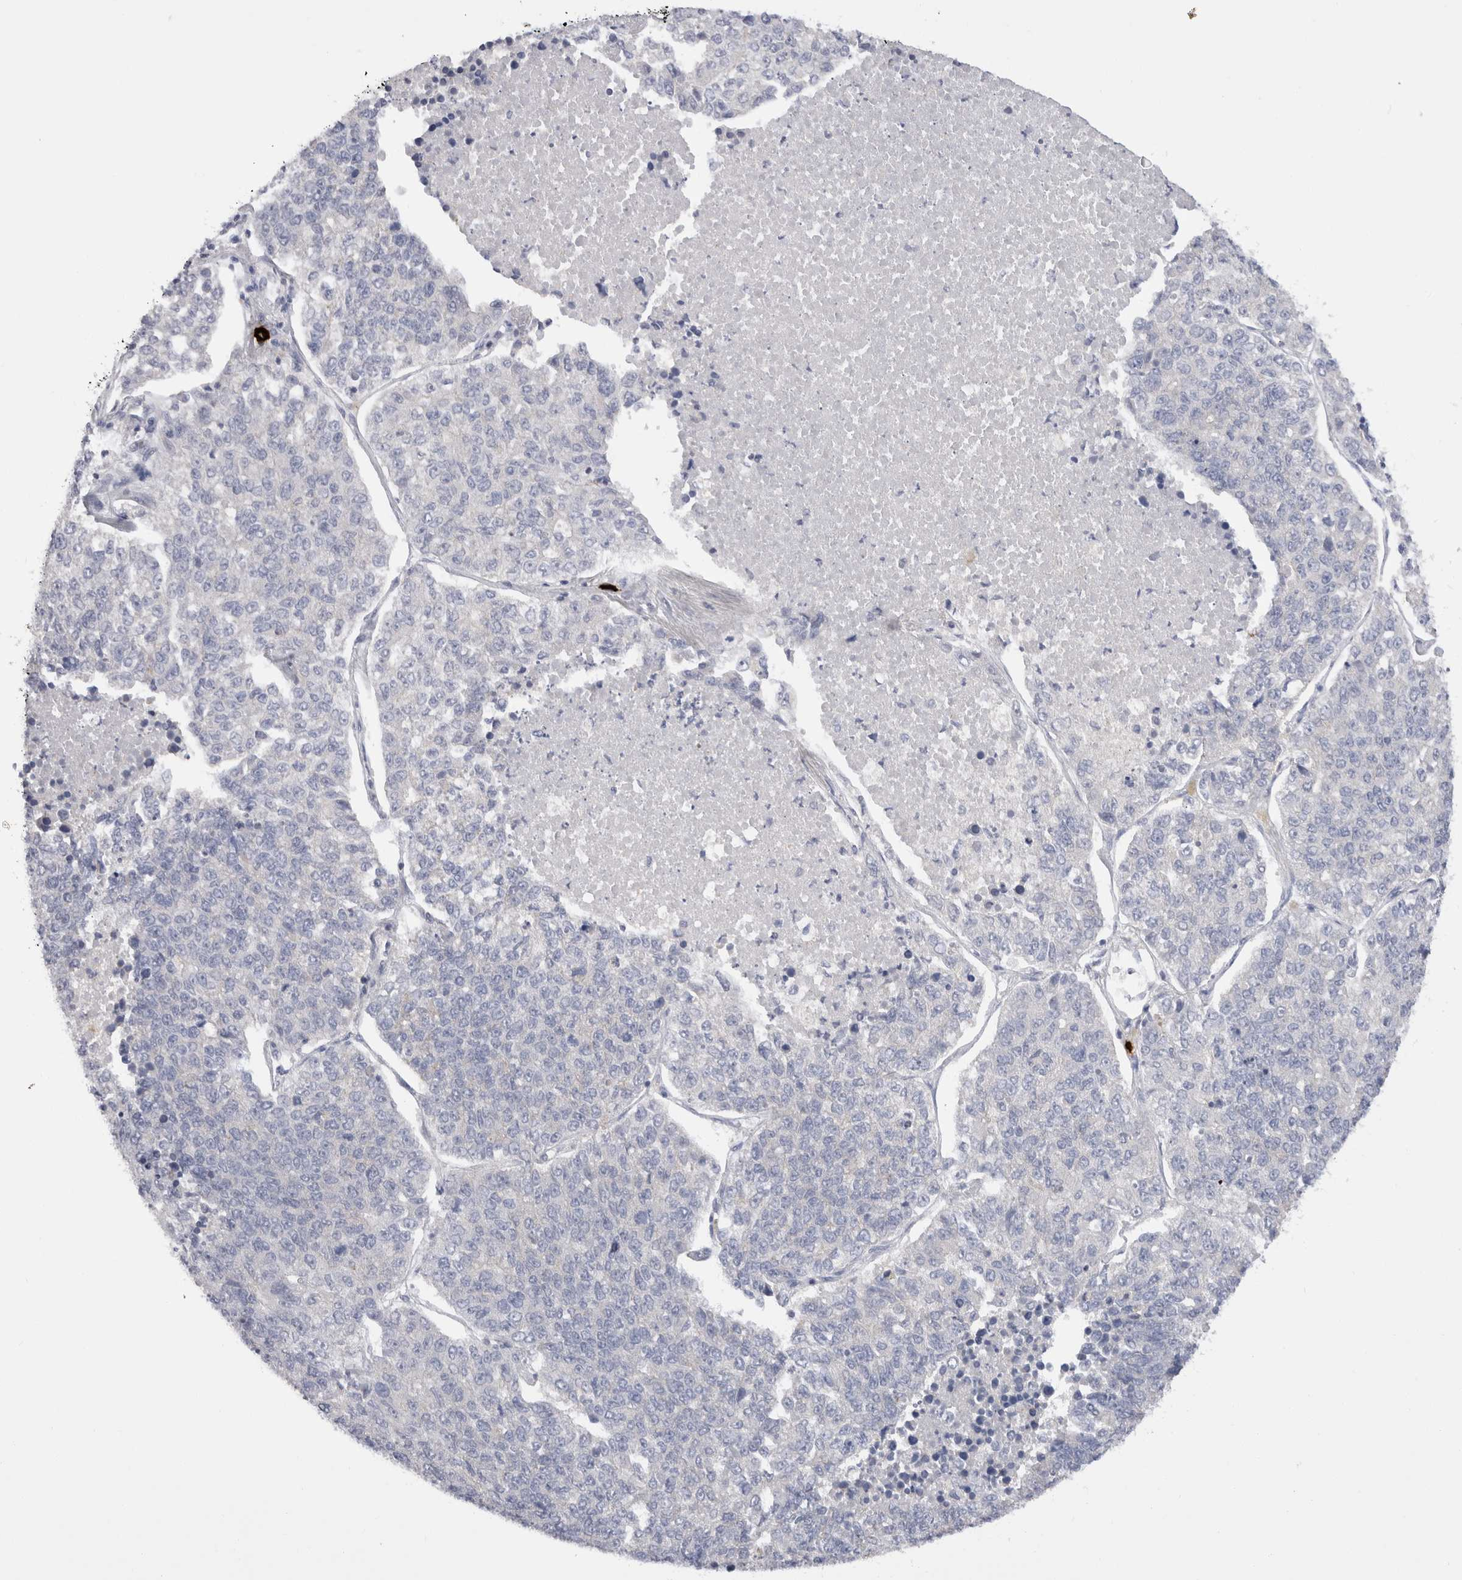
{"staining": {"intensity": "negative", "quantity": "none", "location": "none"}, "tissue": "lung cancer", "cell_type": "Tumor cells", "image_type": "cancer", "snomed": [{"axis": "morphology", "description": "Adenocarcinoma, NOS"}, {"axis": "topography", "description": "Lung"}], "caption": "There is no significant staining in tumor cells of lung cancer (adenocarcinoma).", "gene": "SPINK2", "patient": {"sex": "male", "age": 49}}